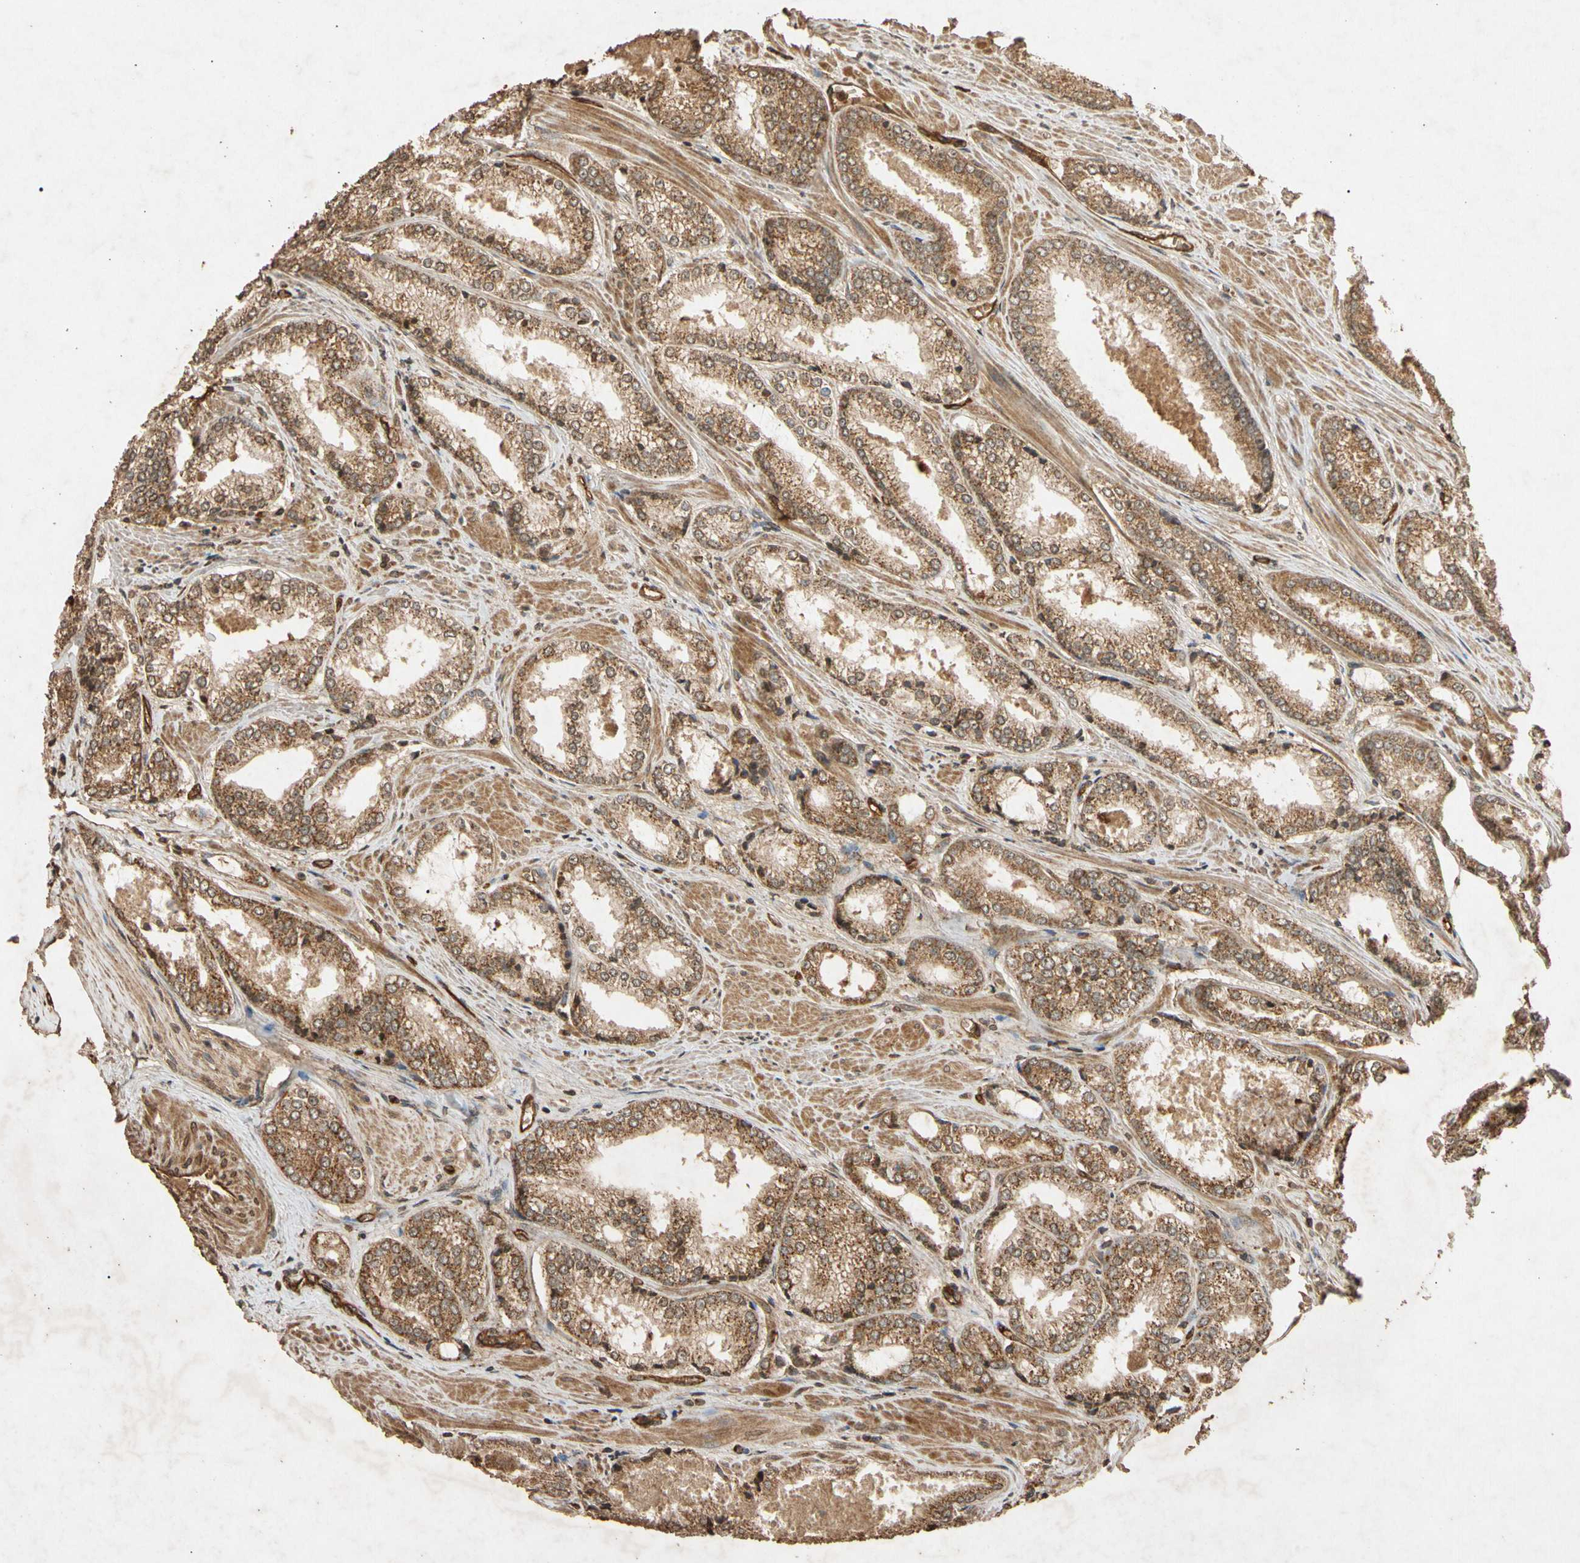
{"staining": {"intensity": "moderate", "quantity": ">75%", "location": "cytoplasmic/membranous"}, "tissue": "prostate cancer", "cell_type": "Tumor cells", "image_type": "cancer", "snomed": [{"axis": "morphology", "description": "Adenocarcinoma, Low grade"}, {"axis": "topography", "description": "Prostate"}], "caption": "A medium amount of moderate cytoplasmic/membranous positivity is identified in about >75% of tumor cells in prostate adenocarcinoma (low-grade) tissue.", "gene": "TXN2", "patient": {"sex": "male", "age": 64}}